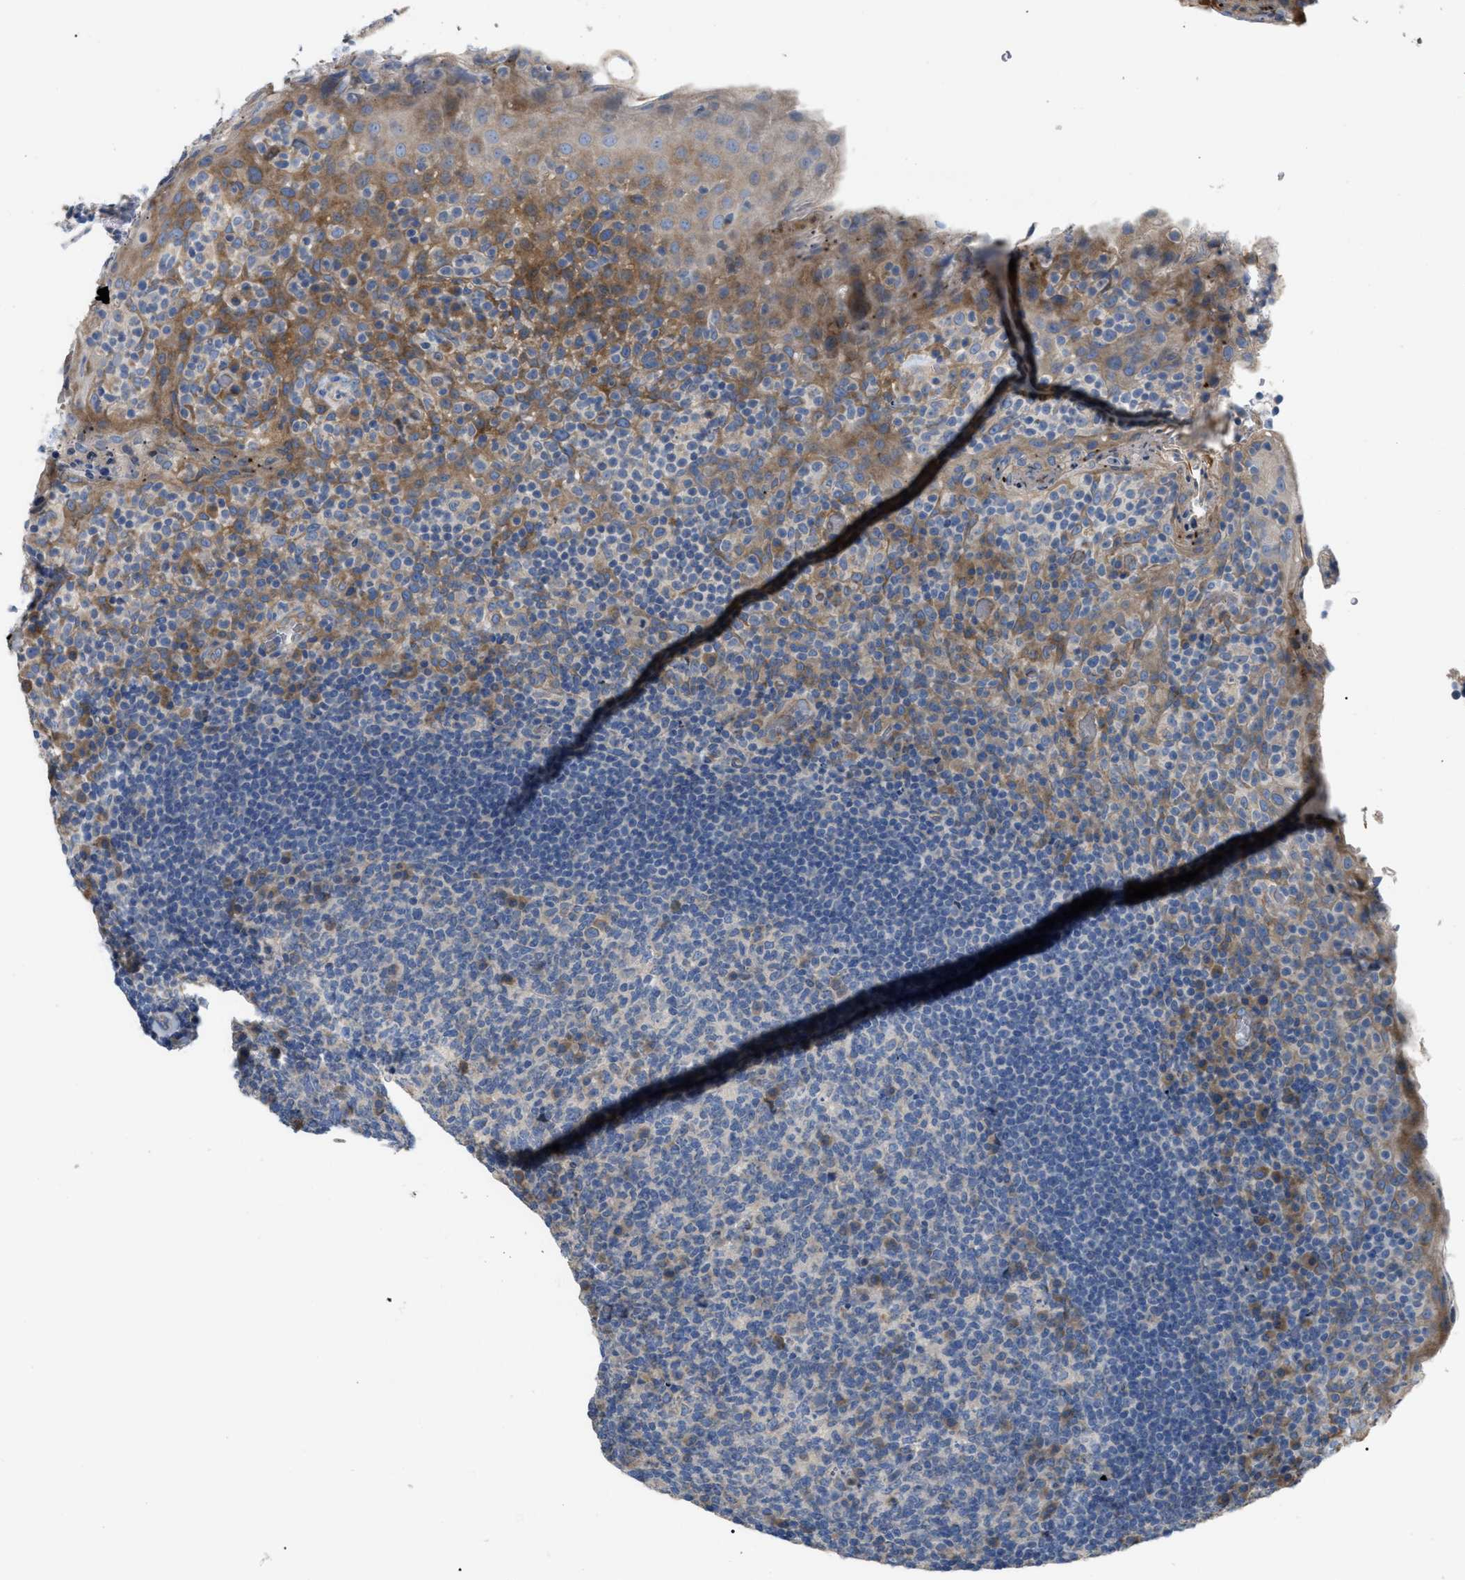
{"staining": {"intensity": "weak", "quantity": "<25%", "location": "cytoplasmic/membranous"}, "tissue": "tonsil", "cell_type": "Germinal center cells", "image_type": "normal", "snomed": [{"axis": "morphology", "description": "Normal tissue, NOS"}, {"axis": "topography", "description": "Tonsil"}], "caption": "Histopathology image shows no significant protein positivity in germinal center cells of benign tonsil. The staining is performed using DAB (3,3'-diaminobenzidine) brown chromogen with nuclei counter-stained in using hematoxylin.", "gene": "DHX58", "patient": {"sex": "male", "age": 17}}